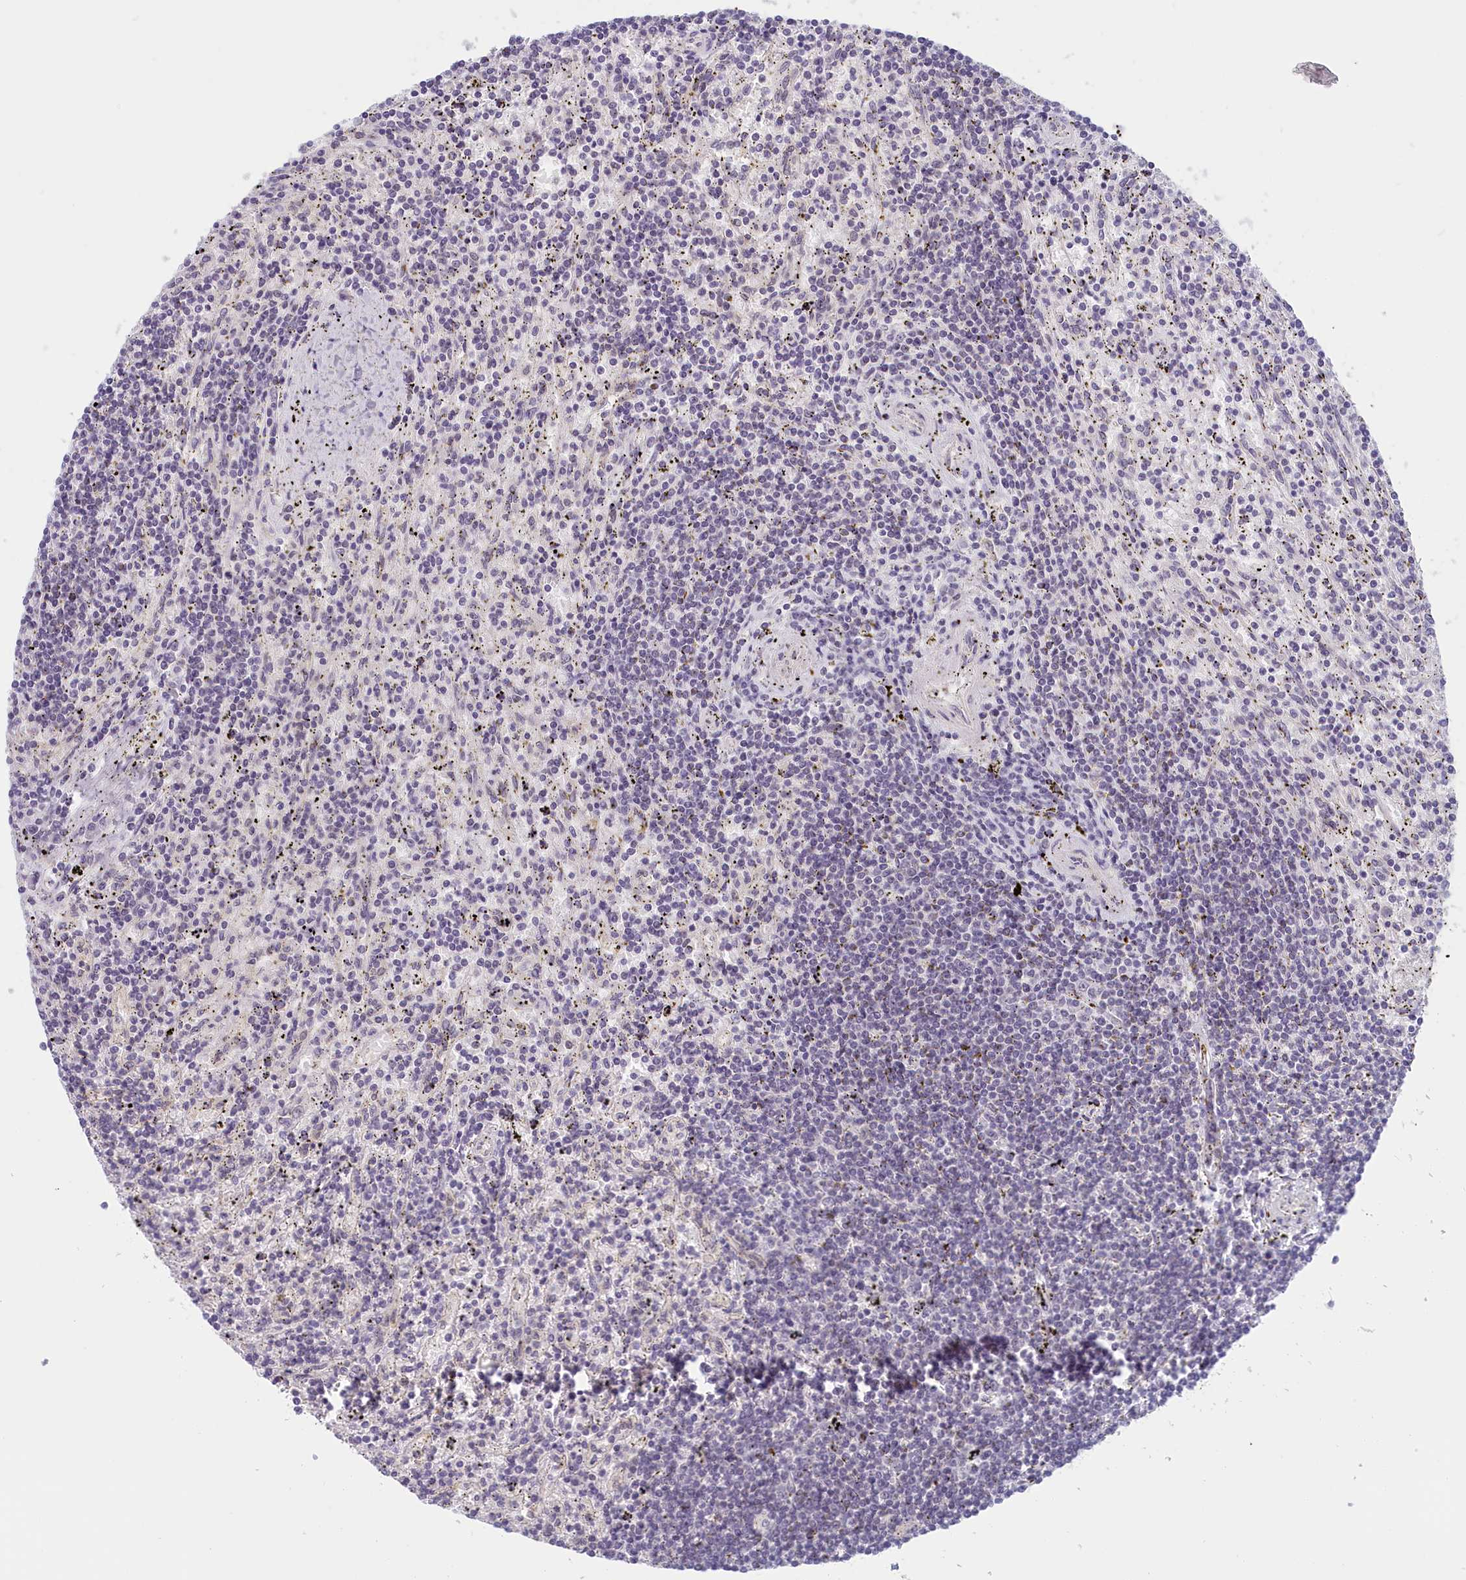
{"staining": {"intensity": "negative", "quantity": "none", "location": "none"}, "tissue": "lymphoma", "cell_type": "Tumor cells", "image_type": "cancer", "snomed": [{"axis": "morphology", "description": "Malignant lymphoma, non-Hodgkin's type, Low grade"}, {"axis": "topography", "description": "Spleen"}], "caption": "Photomicrograph shows no significant protein positivity in tumor cells of lymphoma.", "gene": "C19orf44", "patient": {"sex": "male", "age": 76}}